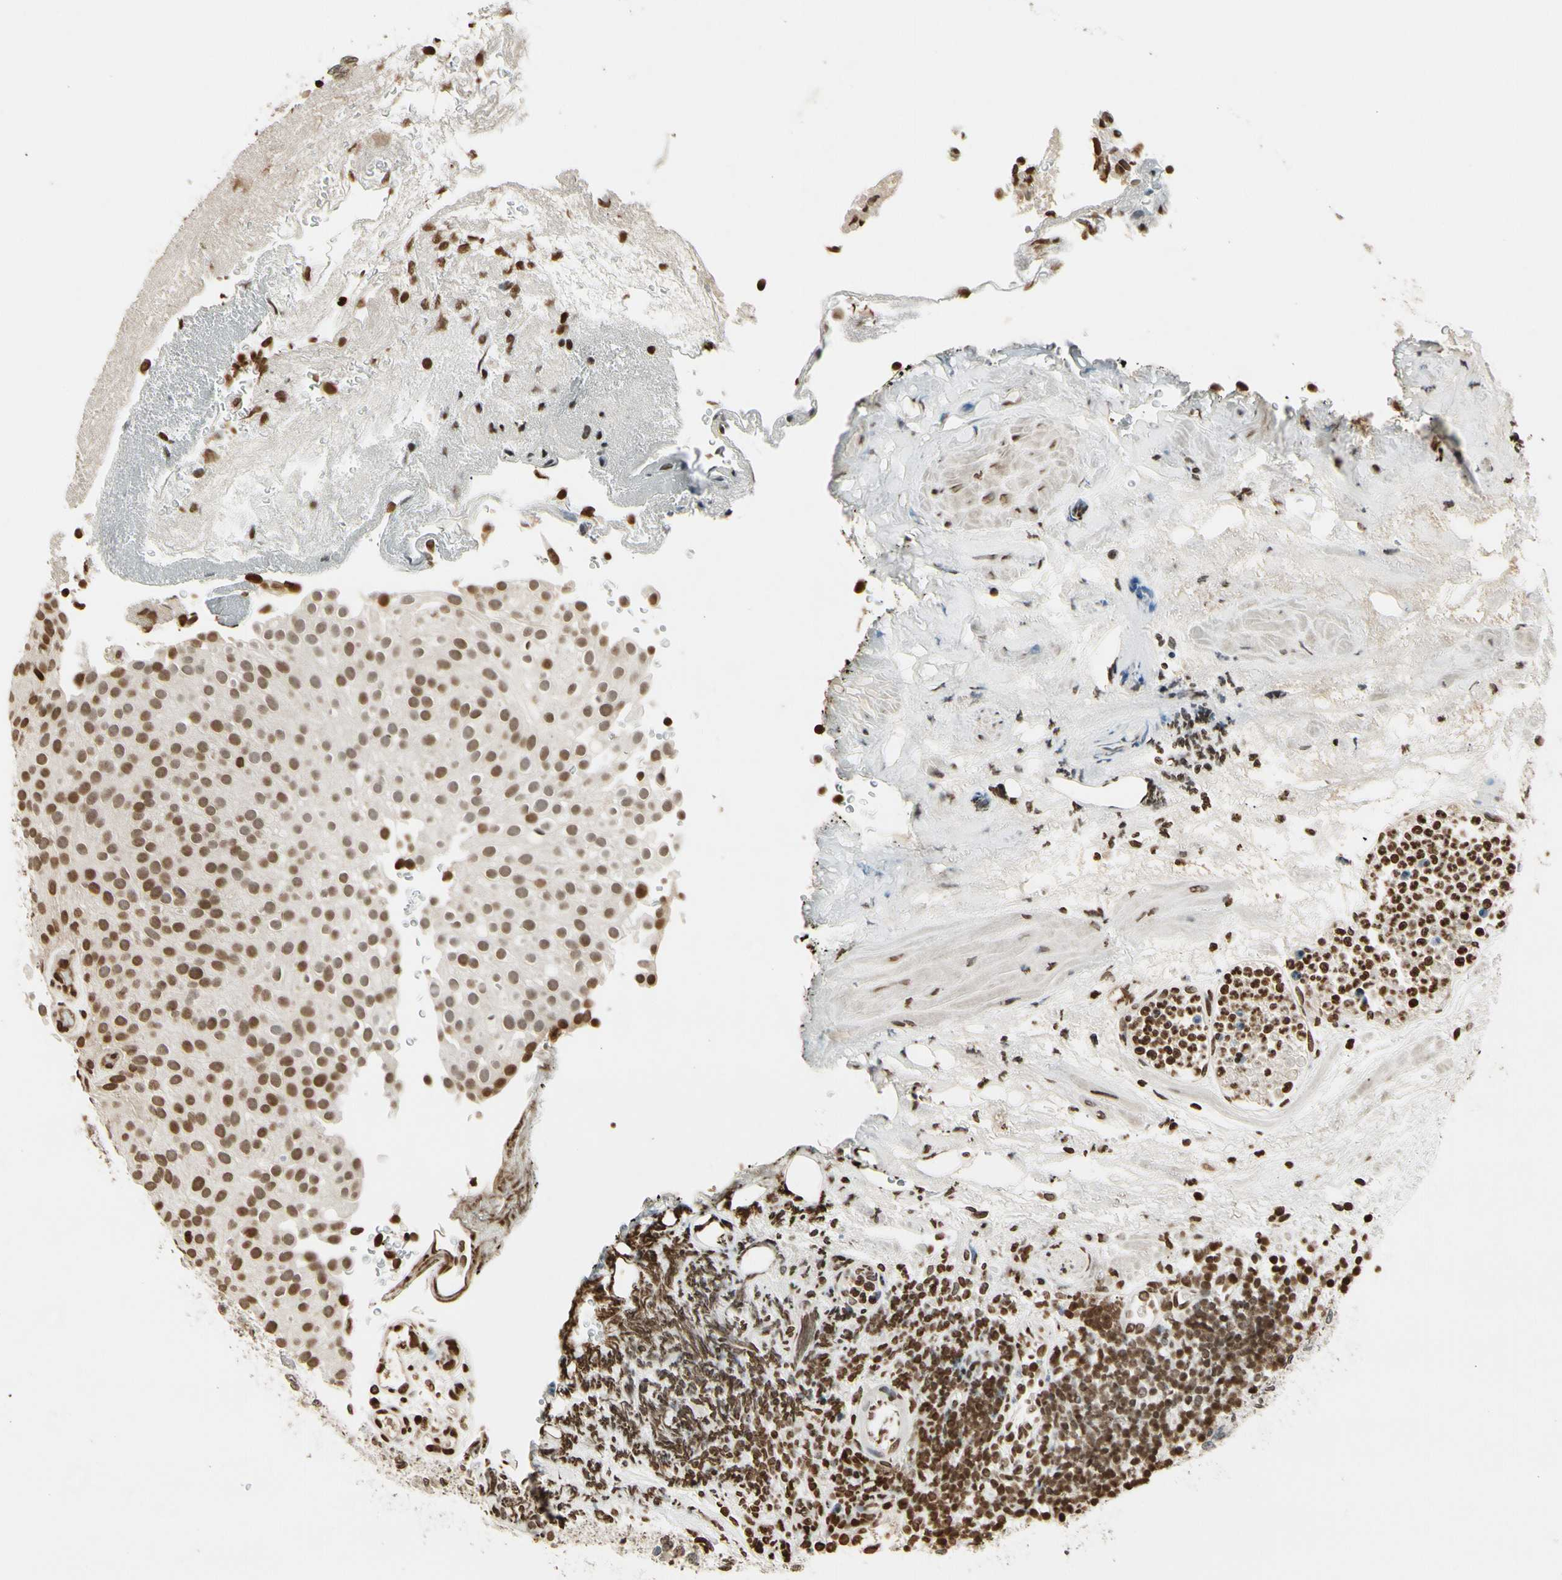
{"staining": {"intensity": "moderate", "quantity": ">75%", "location": "nuclear"}, "tissue": "urothelial cancer", "cell_type": "Tumor cells", "image_type": "cancer", "snomed": [{"axis": "morphology", "description": "Urothelial carcinoma, Low grade"}, {"axis": "topography", "description": "Urinary bladder"}], "caption": "Immunohistochemical staining of human urothelial carcinoma (low-grade) reveals moderate nuclear protein positivity in approximately >75% of tumor cells.", "gene": "RORA", "patient": {"sex": "male", "age": 78}}